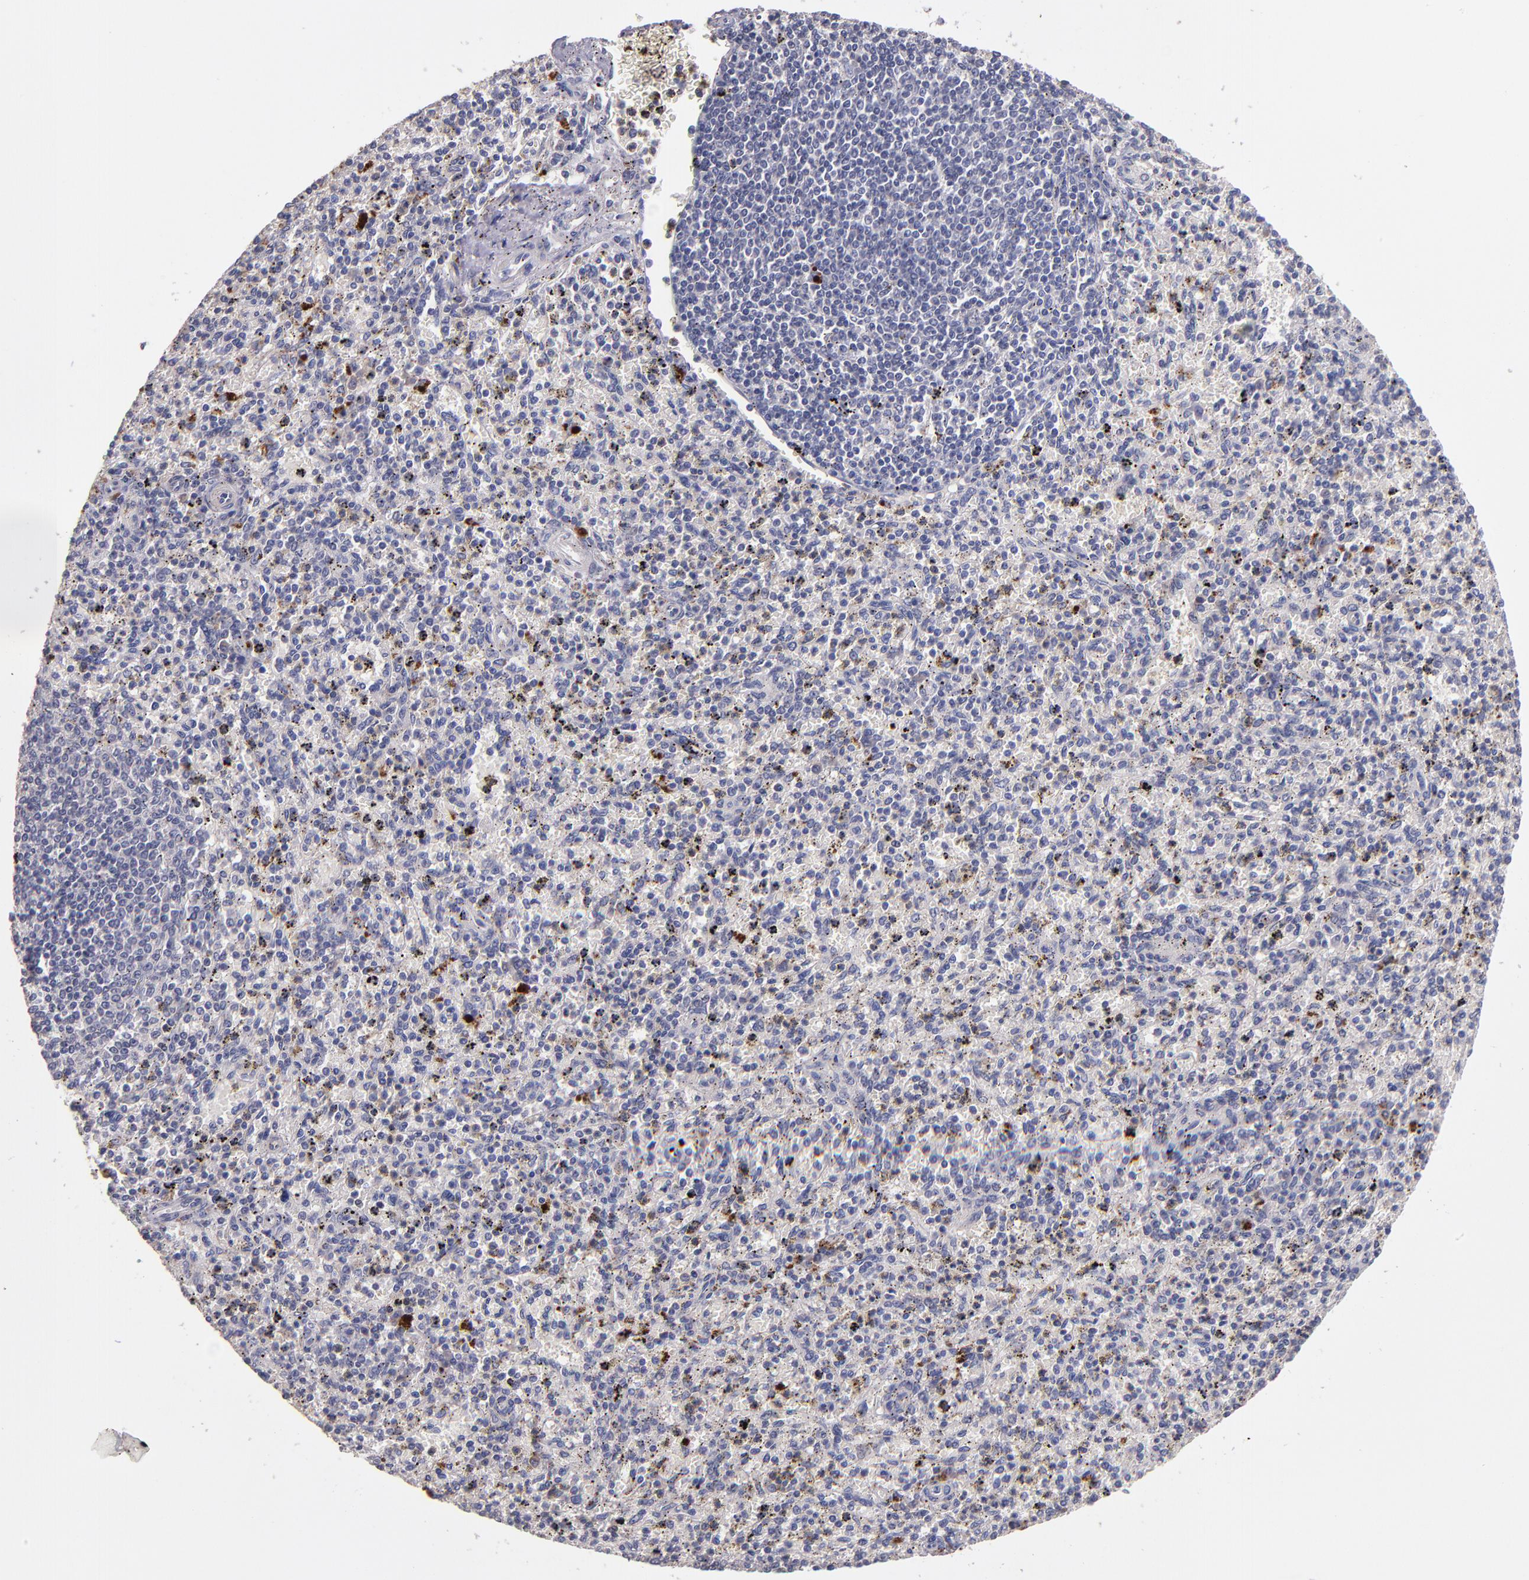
{"staining": {"intensity": "moderate", "quantity": "<25%", "location": "cytoplasmic/membranous"}, "tissue": "spleen", "cell_type": "Cells in red pulp", "image_type": "normal", "snomed": [{"axis": "morphology", "description": "Normal tissue, NOS"}, {"axis": "topography", "description": "Spleen"}], "caption": "Human spleen stained with a brown dye shows moderate cytoplasmic/membranous positive expression in about <25% of cells in red pulp.", "gene": "MAGEE1", "patient": {"sex": "male", "age": 72}}